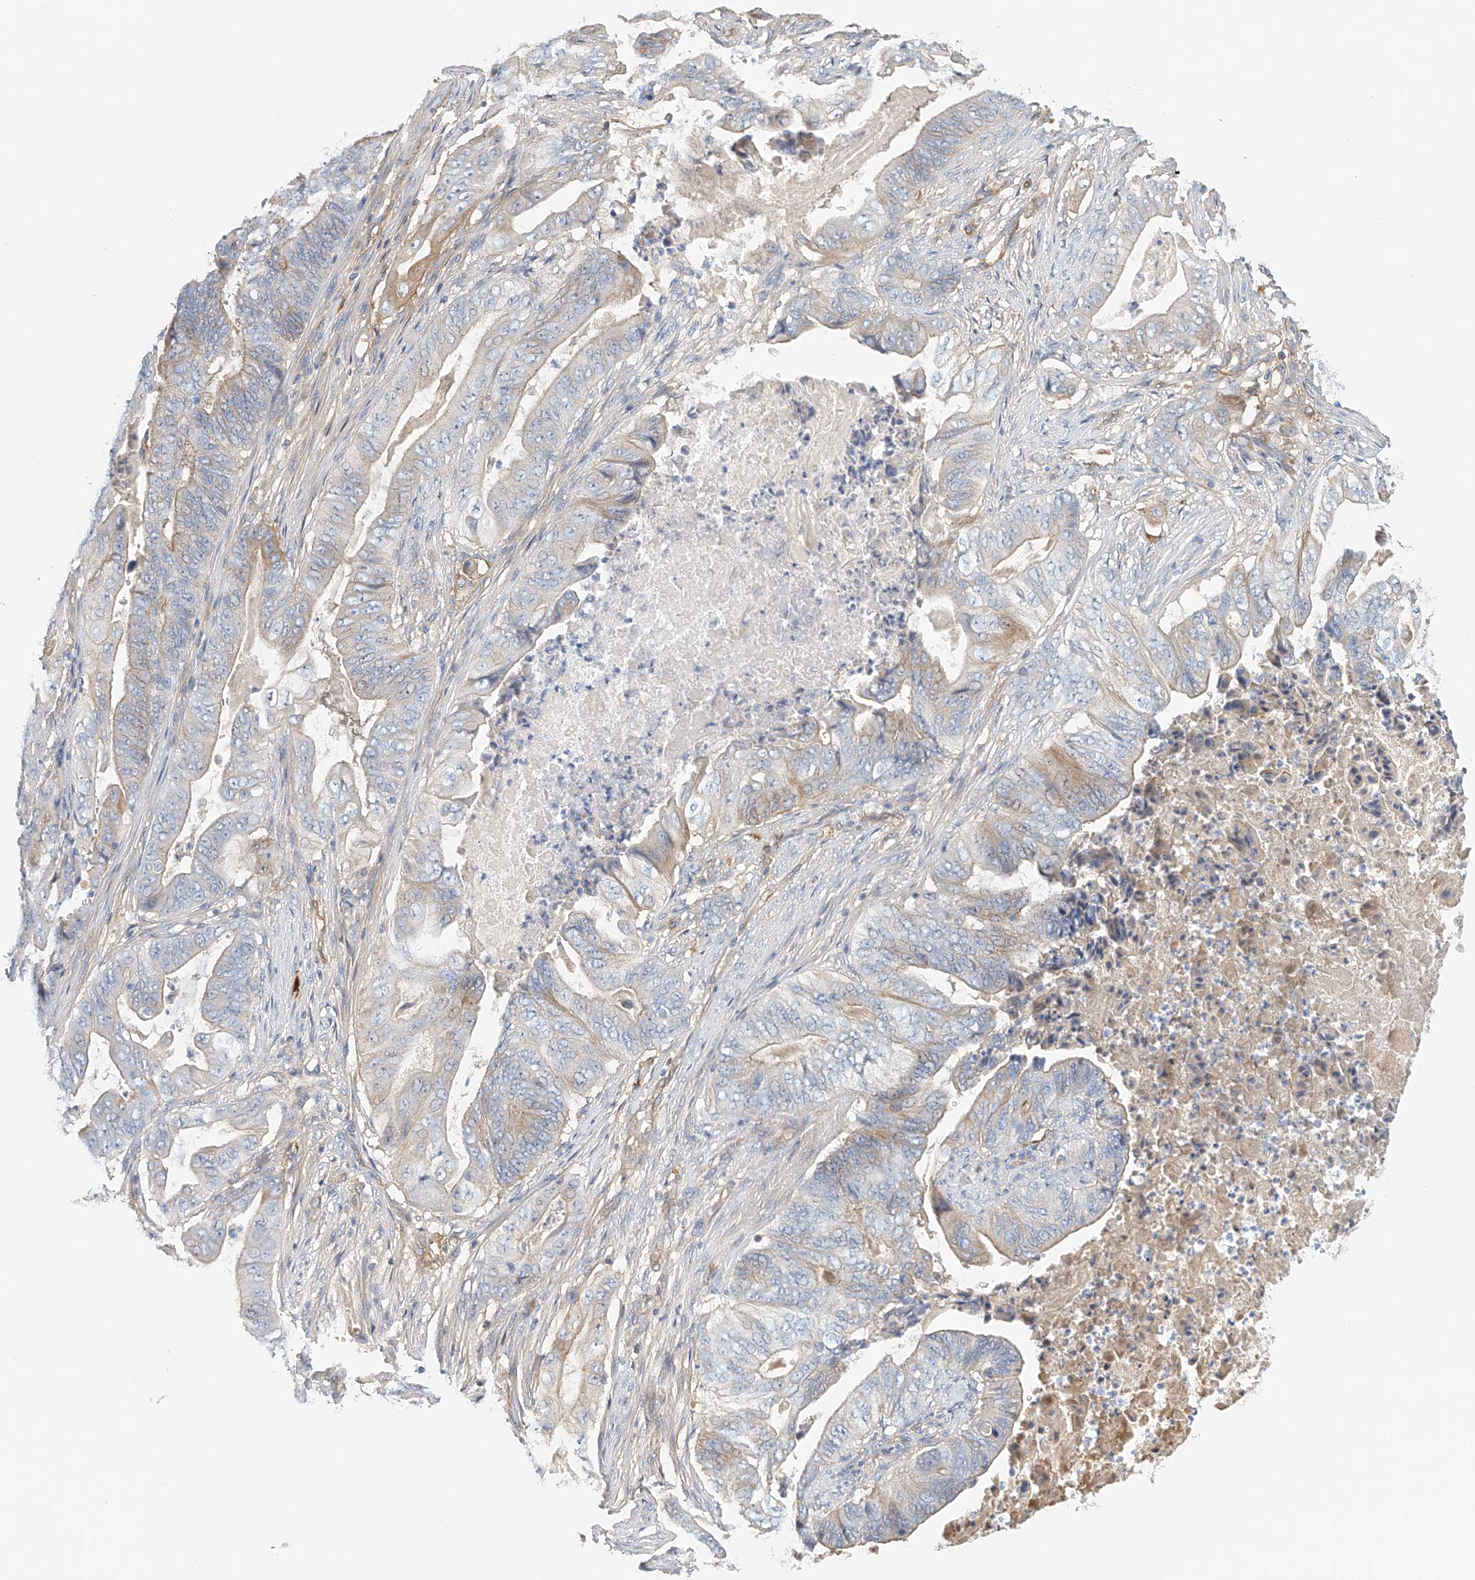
{"staining": {"intensity": "weak", "quantity": "<25%", "location": "cytoplasmic/membranous"}, "tissue": "stomach cancer", "cell_type": "Tumor cells", "image_type": "cancer", "snomed": [{"axis": "morphology", "description": "Adenocarcinoma, NOS"}, {"axis": "topography", "description": "Stomach"}], "caption": "Immunohistochemistry (IHC) of stomach cancer displays no staining in tumor cells. The staining is performed using DAB (3,3'-diaminobenzidine) brown chromogen with nuclei counter-stained in using hematoxylin.", "gene": "FRYL", "patient": {"sex": "female", "age": 73}}